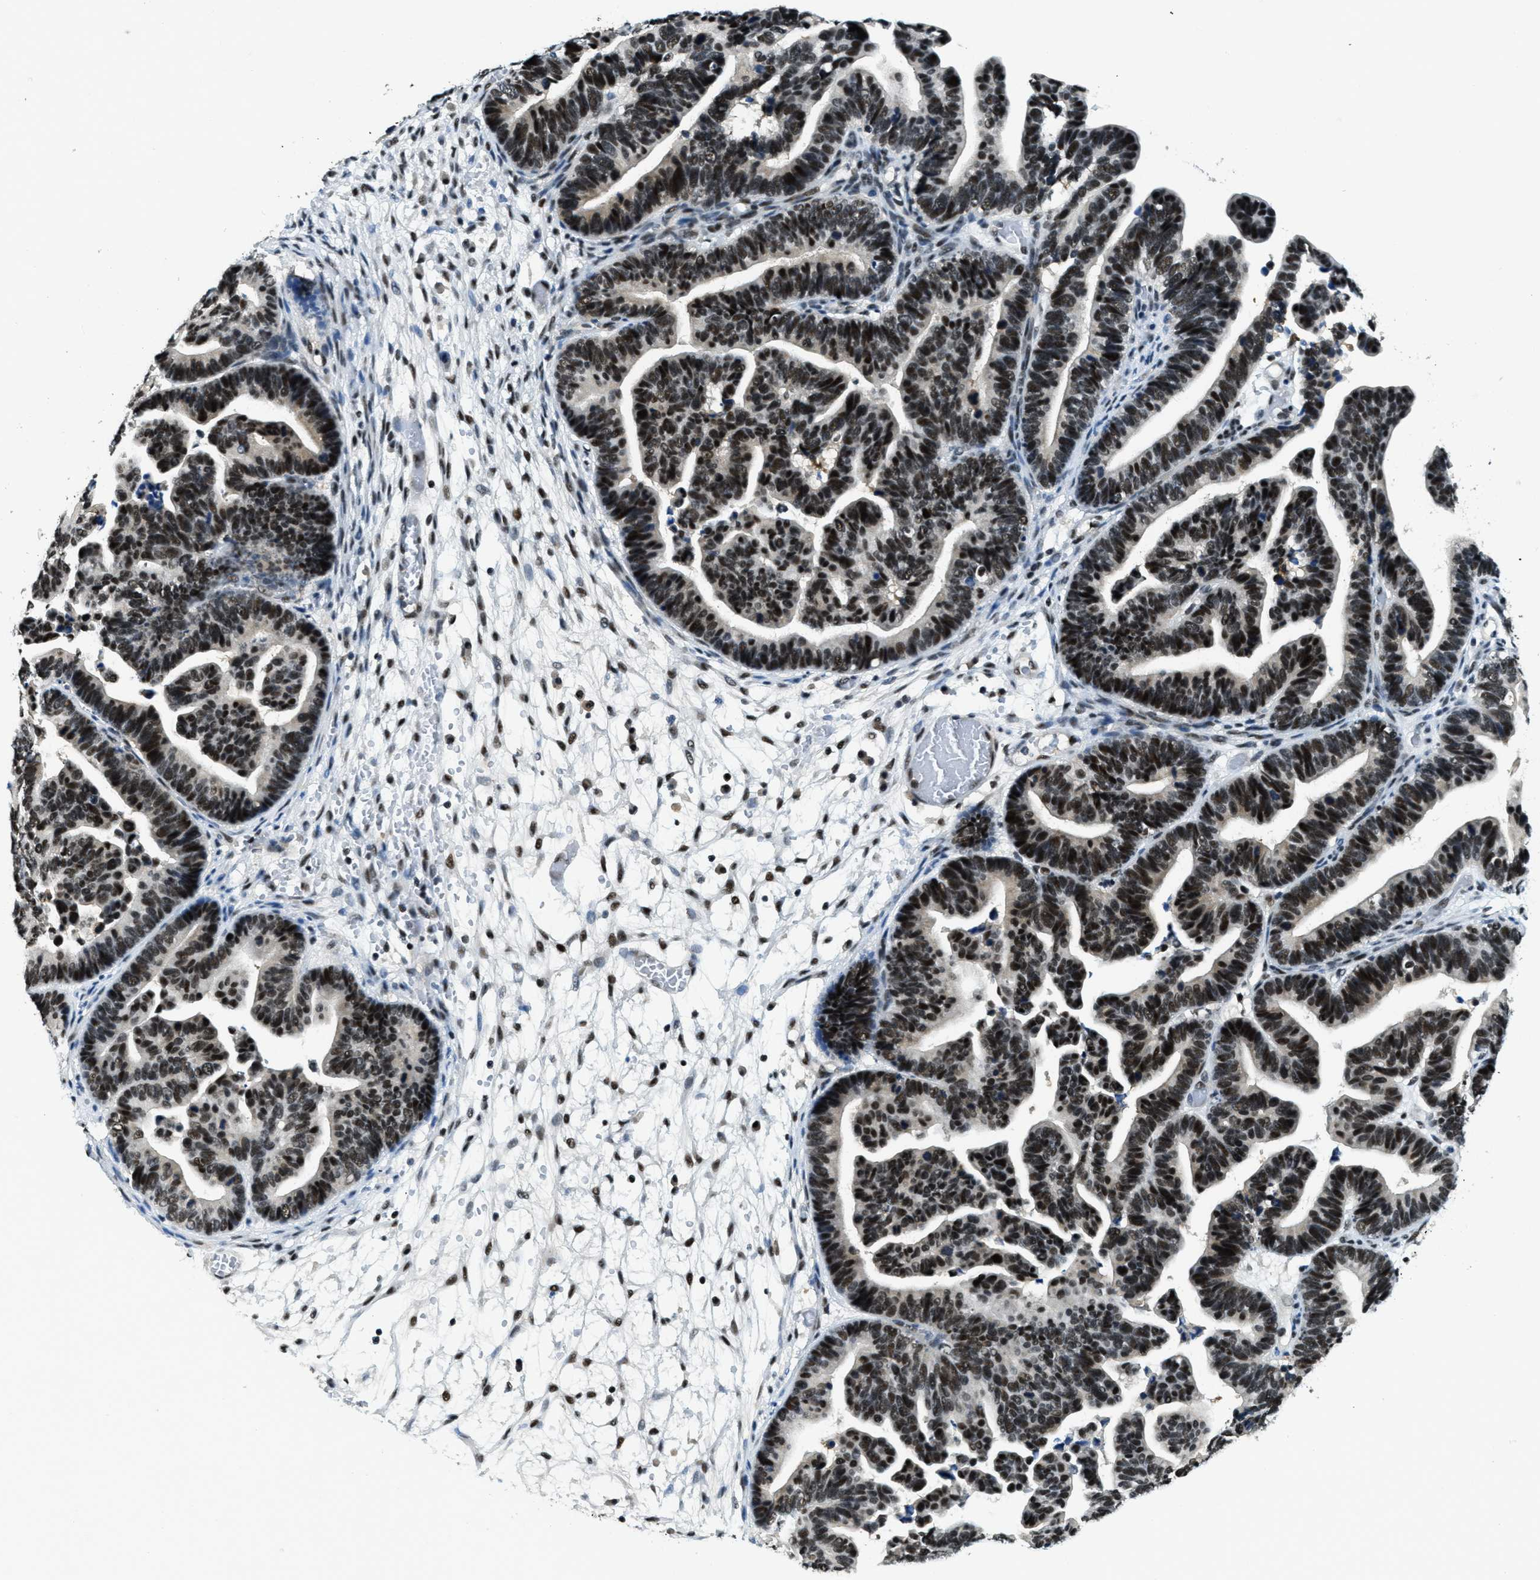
{"staining": {"intensity": "strong", "quantity": ">75%", "location": "nuclear"}, "tissue": "ovarian cancer", "cell_type": "Tumor cells", "image_type": "cancer", "snomed": [{"axis": "morphology", "description": "Cystadenocarcinoma, serous, NOS"}, {"axis": "topography", "description": "Ovary"}], "caption": "Strong nuclear staining for a protein is present in about >75% of tumor cells of ovarian cancer using immunohistochemistry.", "gene": "SSB", "patient": {"sex": "female", "age": 56}}